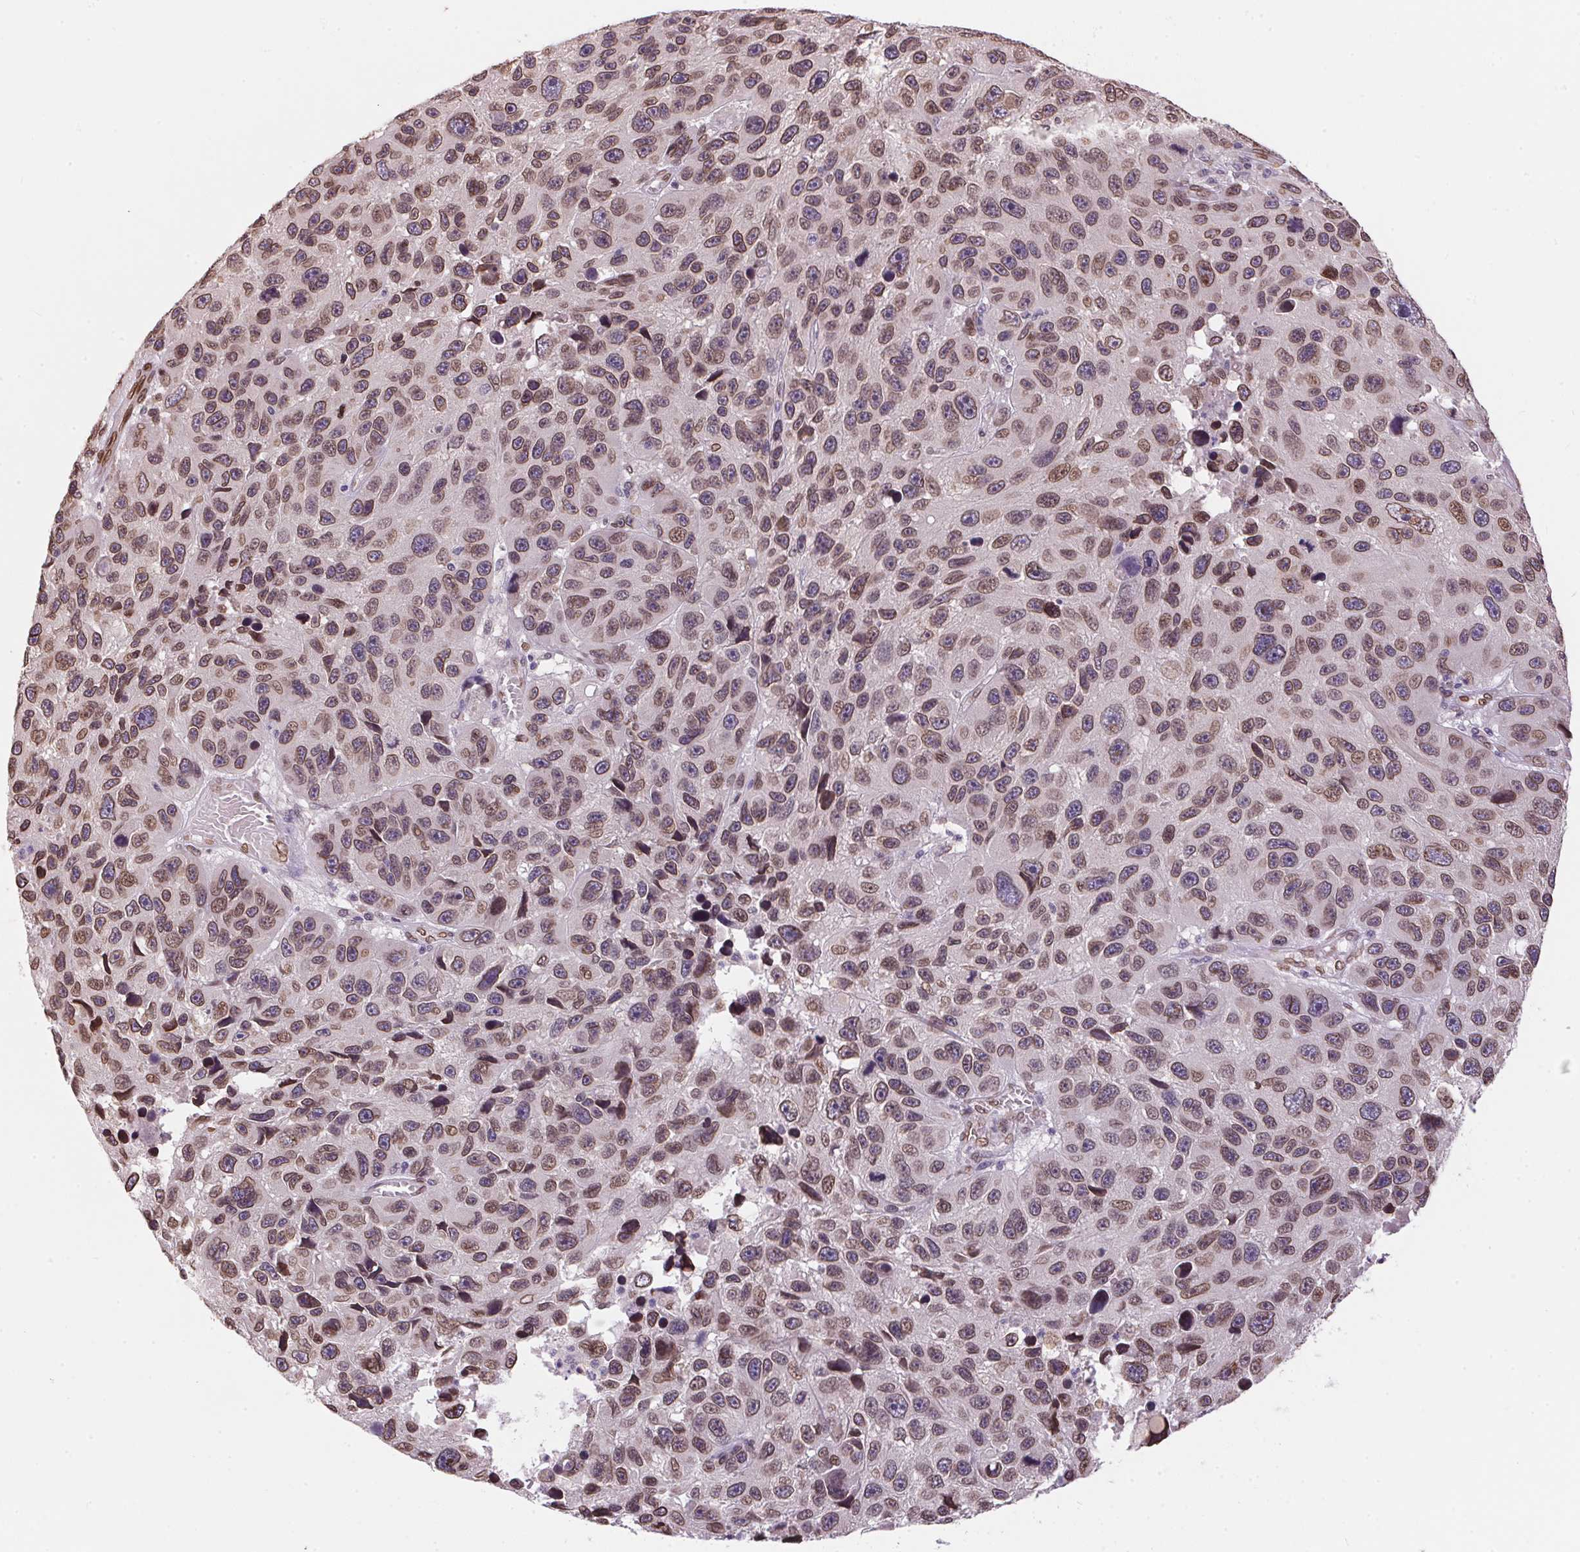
{"staining": {"intensity": "moderate", "quantity": ">75%", "location": "cytoplasmic/membranous,nuclear"}, "tissue": "melanoma", "cell_type": "Tumor cells", "image_type": "cancer", "snomed": [{"axis": "morphology", "description": "Malignant melanoma, NOS"}, {"axis": "topography", "description": "Skin"}], "caption": "Immunohistochemistry staining of melanoma, which demonstrates medium levels of moderate cytoplasmic/membranous and nuclear expression in about >75% of tumor cells indicating moderate cytoplasmic/membranous and nuclear protein expression. The staining was performed using DAB (brown) for protein detection and nuclei were counterstained in hematoxylin (blue).", "gene": "TMEM175", "patient": {"sex": "male", "age": 53}}